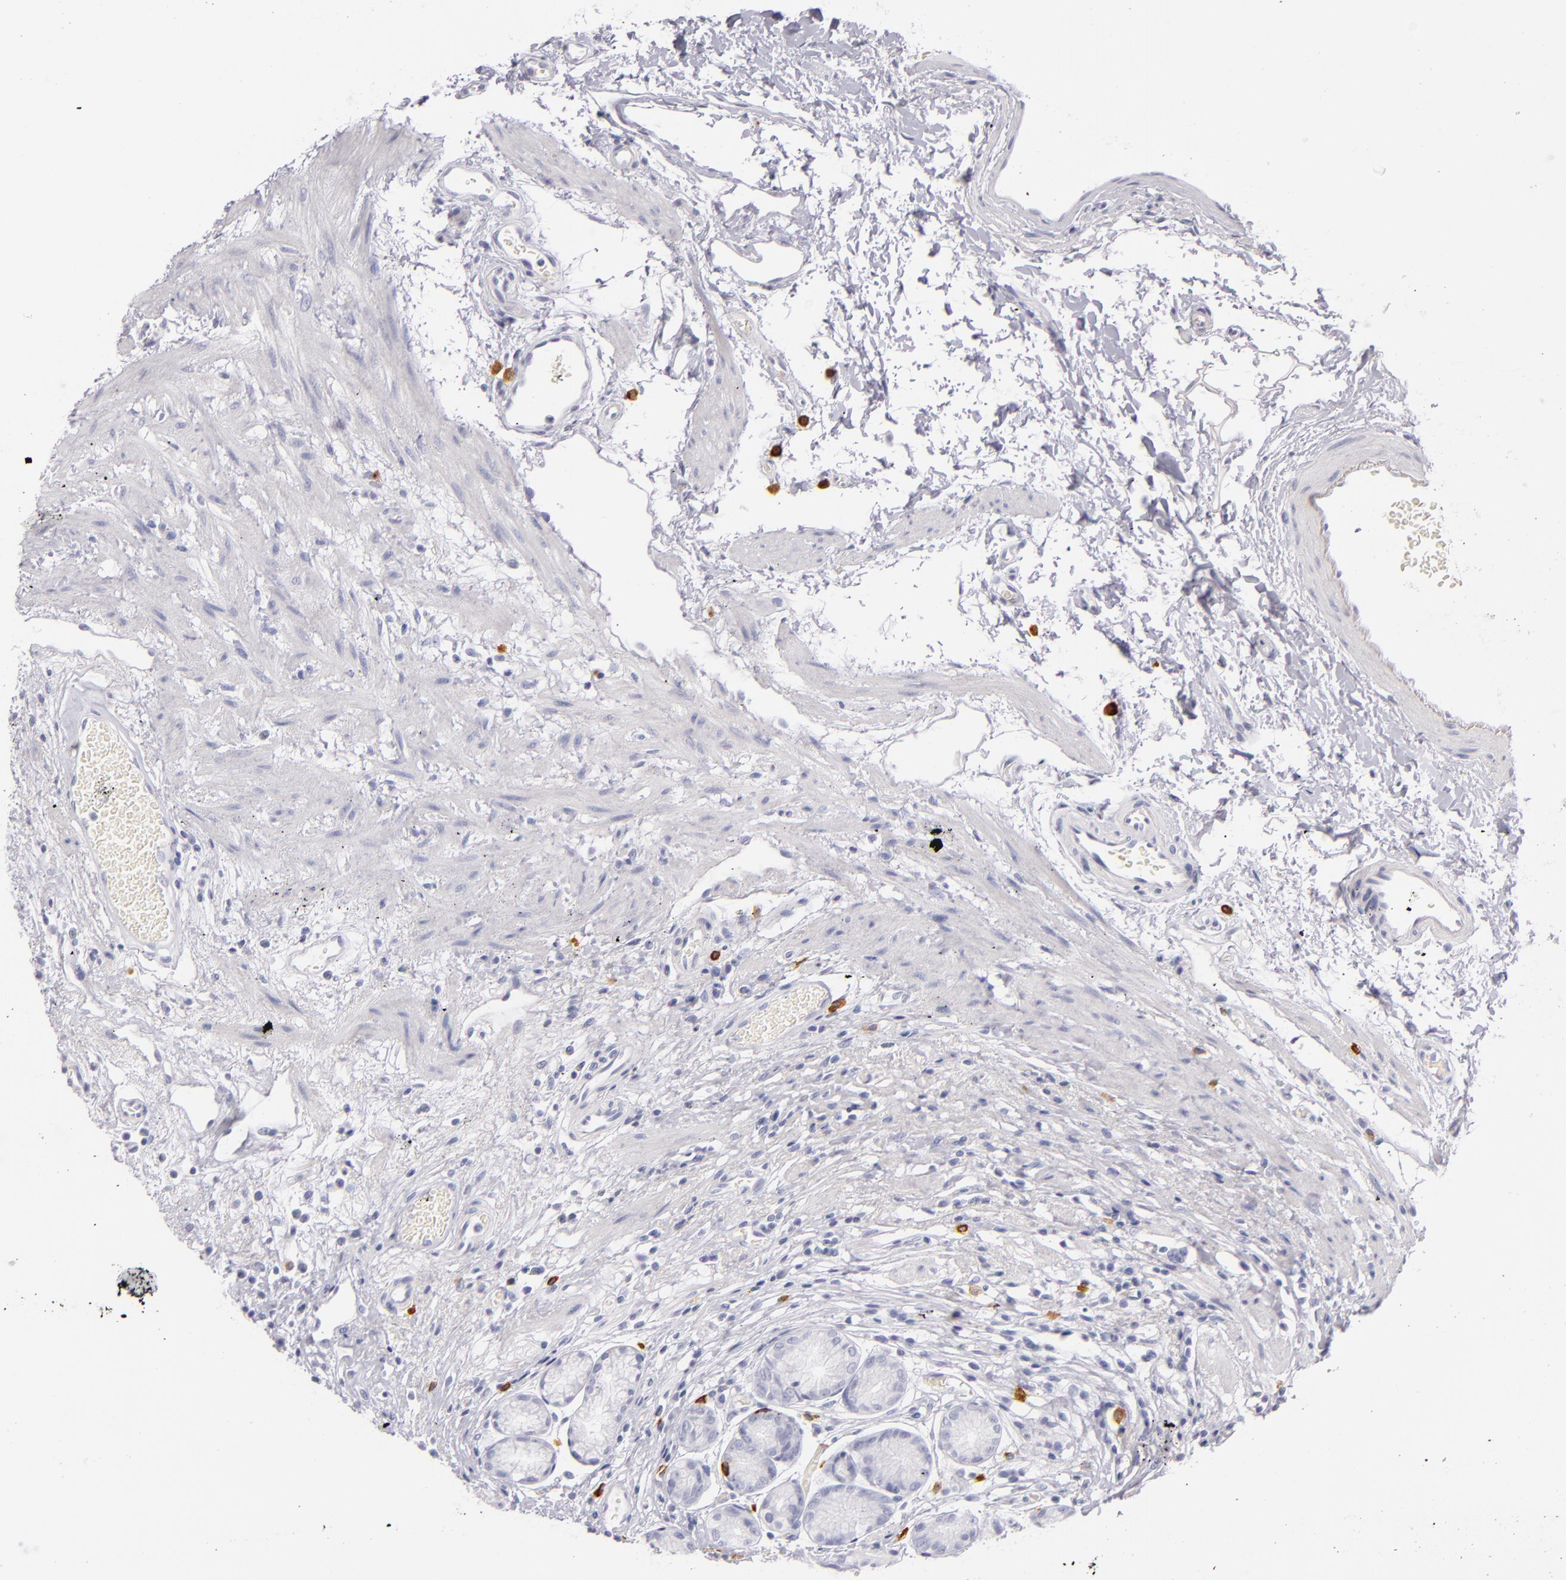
{"staining": {"intensity": "negative", "quantity": "none", "location": "none"}, "tissue": "stomach", "cell_type": "Glandular cells", "image_type": "normal", "snomed": [{"axis": "morphology", "description": "Normal tissue, NOS"}, {"axis": "morphology", "description": "Inflammation, NOS"}, {"axis": "topography", "description": "Stomach, lower"}], "caption": "Immunohistochemistry (IHC) of benign stomach reveals no expression in glandular cells. (DAB (3,3'-diaminobenzidine) immunohistochemistry visualized using brightfield microscopy, high magnification).", "gene": "TPSD1", "patient": {"sex": "male", "age": 59}}